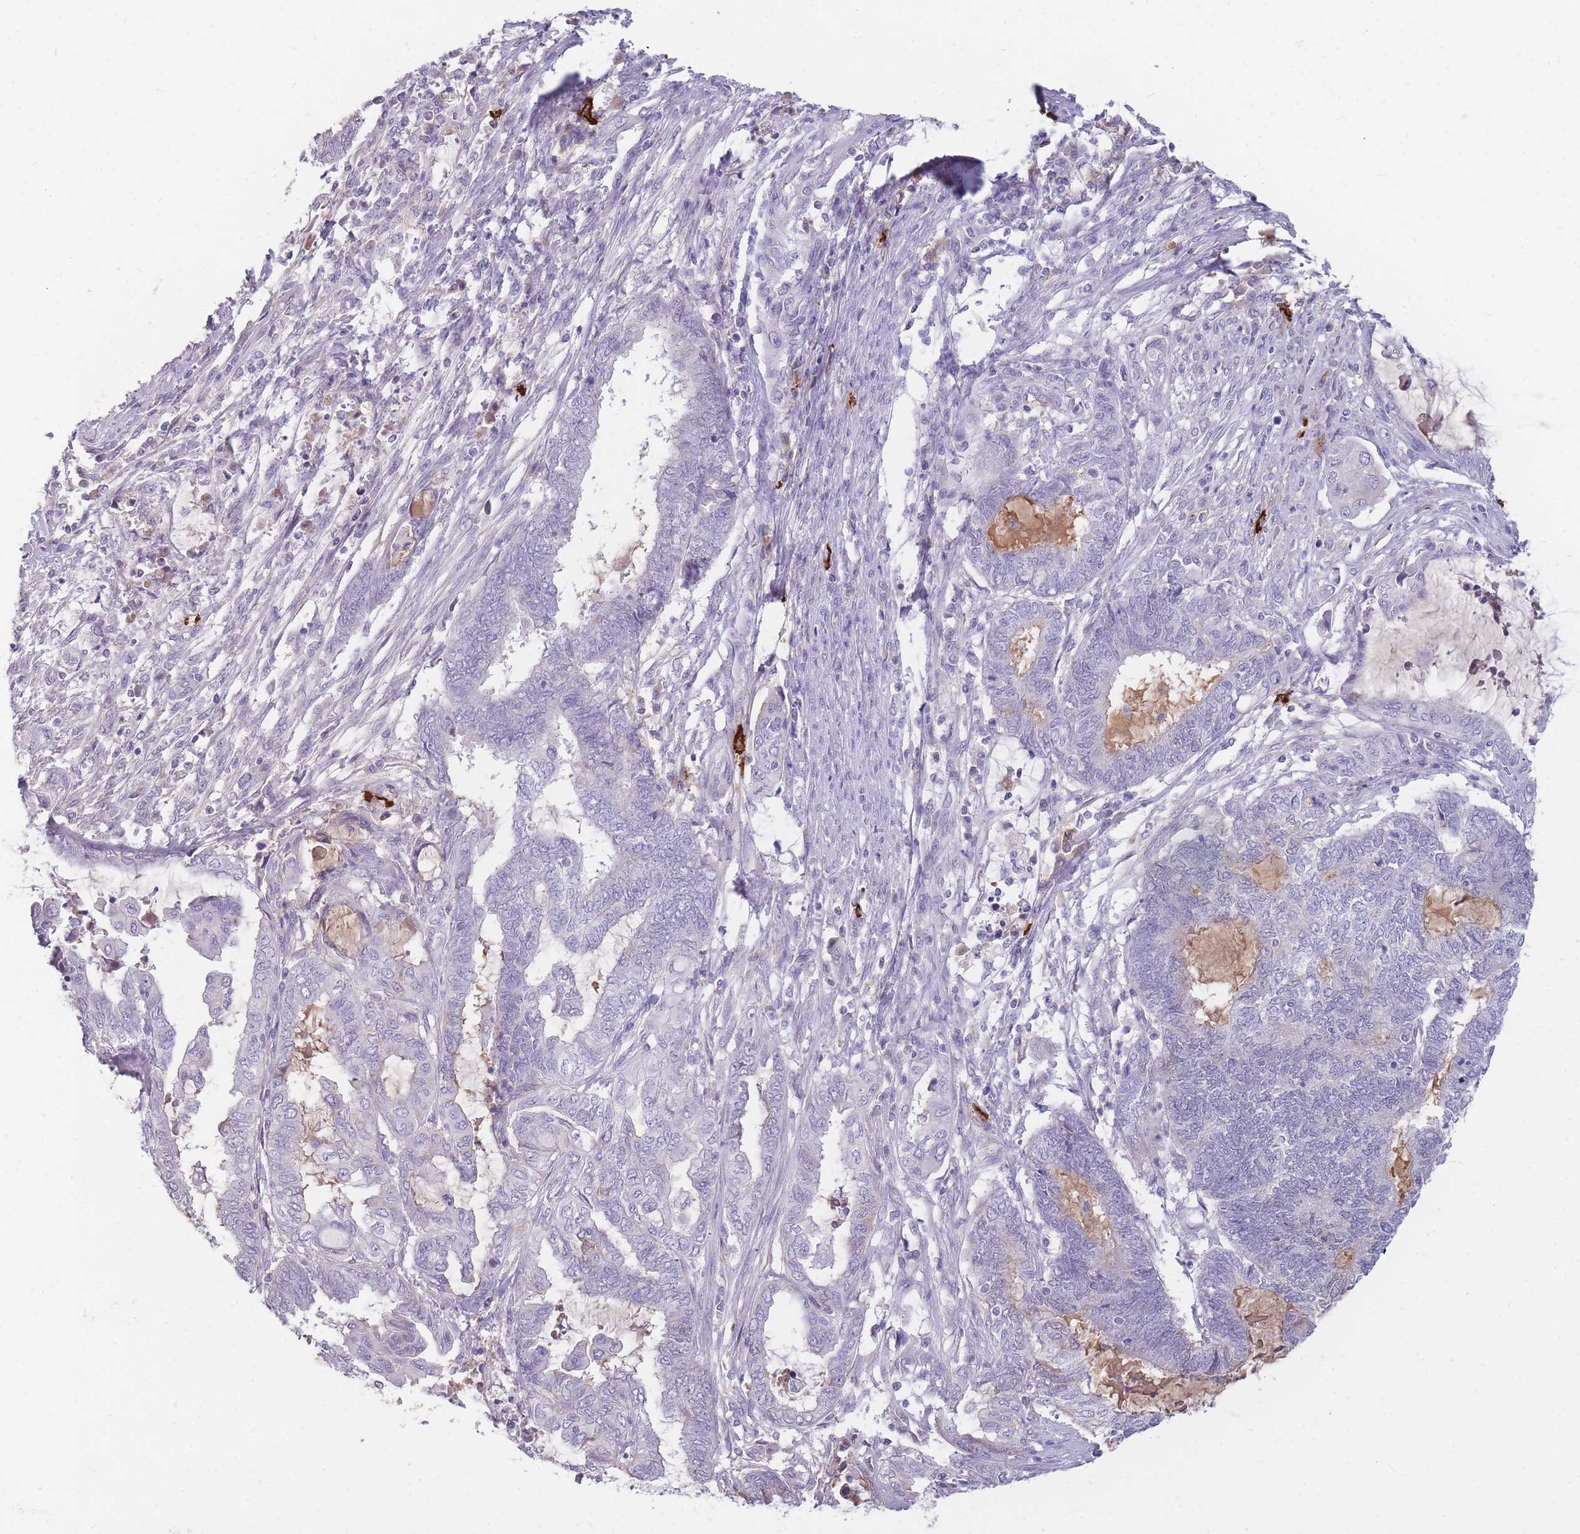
{"staining": {"intensity": "negative", "quantity": "none", "location": "none"}, "tissue": "endometrial cancer", "cell_type": "Tumor cells", "image_type": "cancer", "snomed": [{"axis": "morphology", "description": "Adenocarcinoma, NOS"}, {"axis": "topography", "description": "Uterus"}, {"axis": "topography", "description": "Endometrium"}], "caption": "This is an immunohistochemistry micrograph of human endometrial adenocarcinoma. There is no staining in tumor cells.", "gene": "TPSD1", "patient": {"sex": "female", "age": 70}}